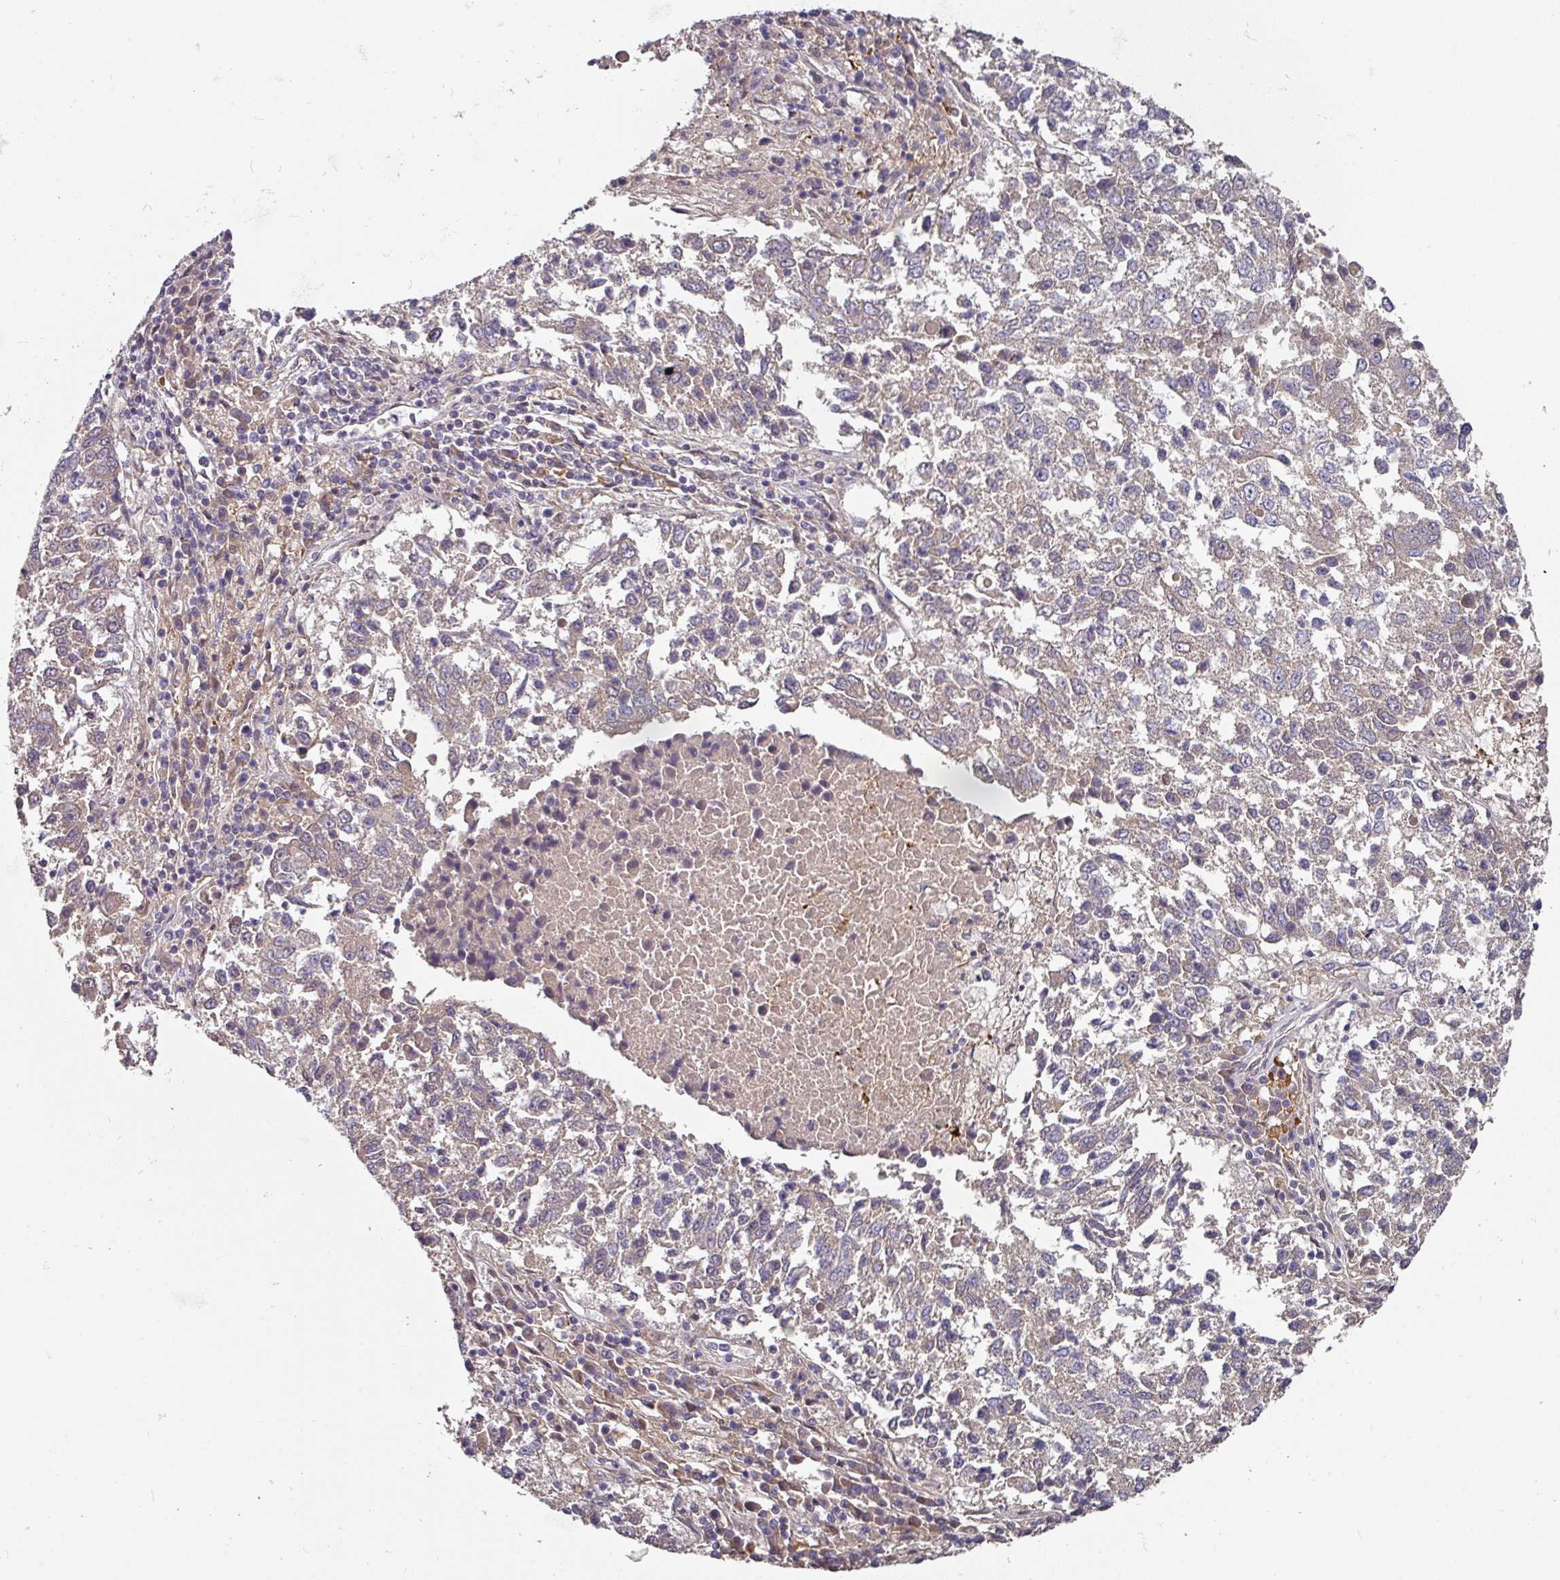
{"staining": {"intensity": "negative", "quantity": "none", "location": "none"}, "tissue": "lung cancer", "cell_type": "Tumor cells", "image_type": "cancer", "snomed": [{"axis": "morphology", "description": "Squamous cell carcinoma, NOS"}, {"axis": "topography", "description": "Lung"}], "caption": "IHC micrograph of human squamous cell carcinoma (lung) stained for a protein (brown), which reveals no positivity in tumor cells. Brightfield microscopy of immunohistochemistry stained with DAB (brown) and hematoxylin (blue), captured at high magnification.", "gene": "C4orf48", "patient": {"sex": "male", "age": 73}}